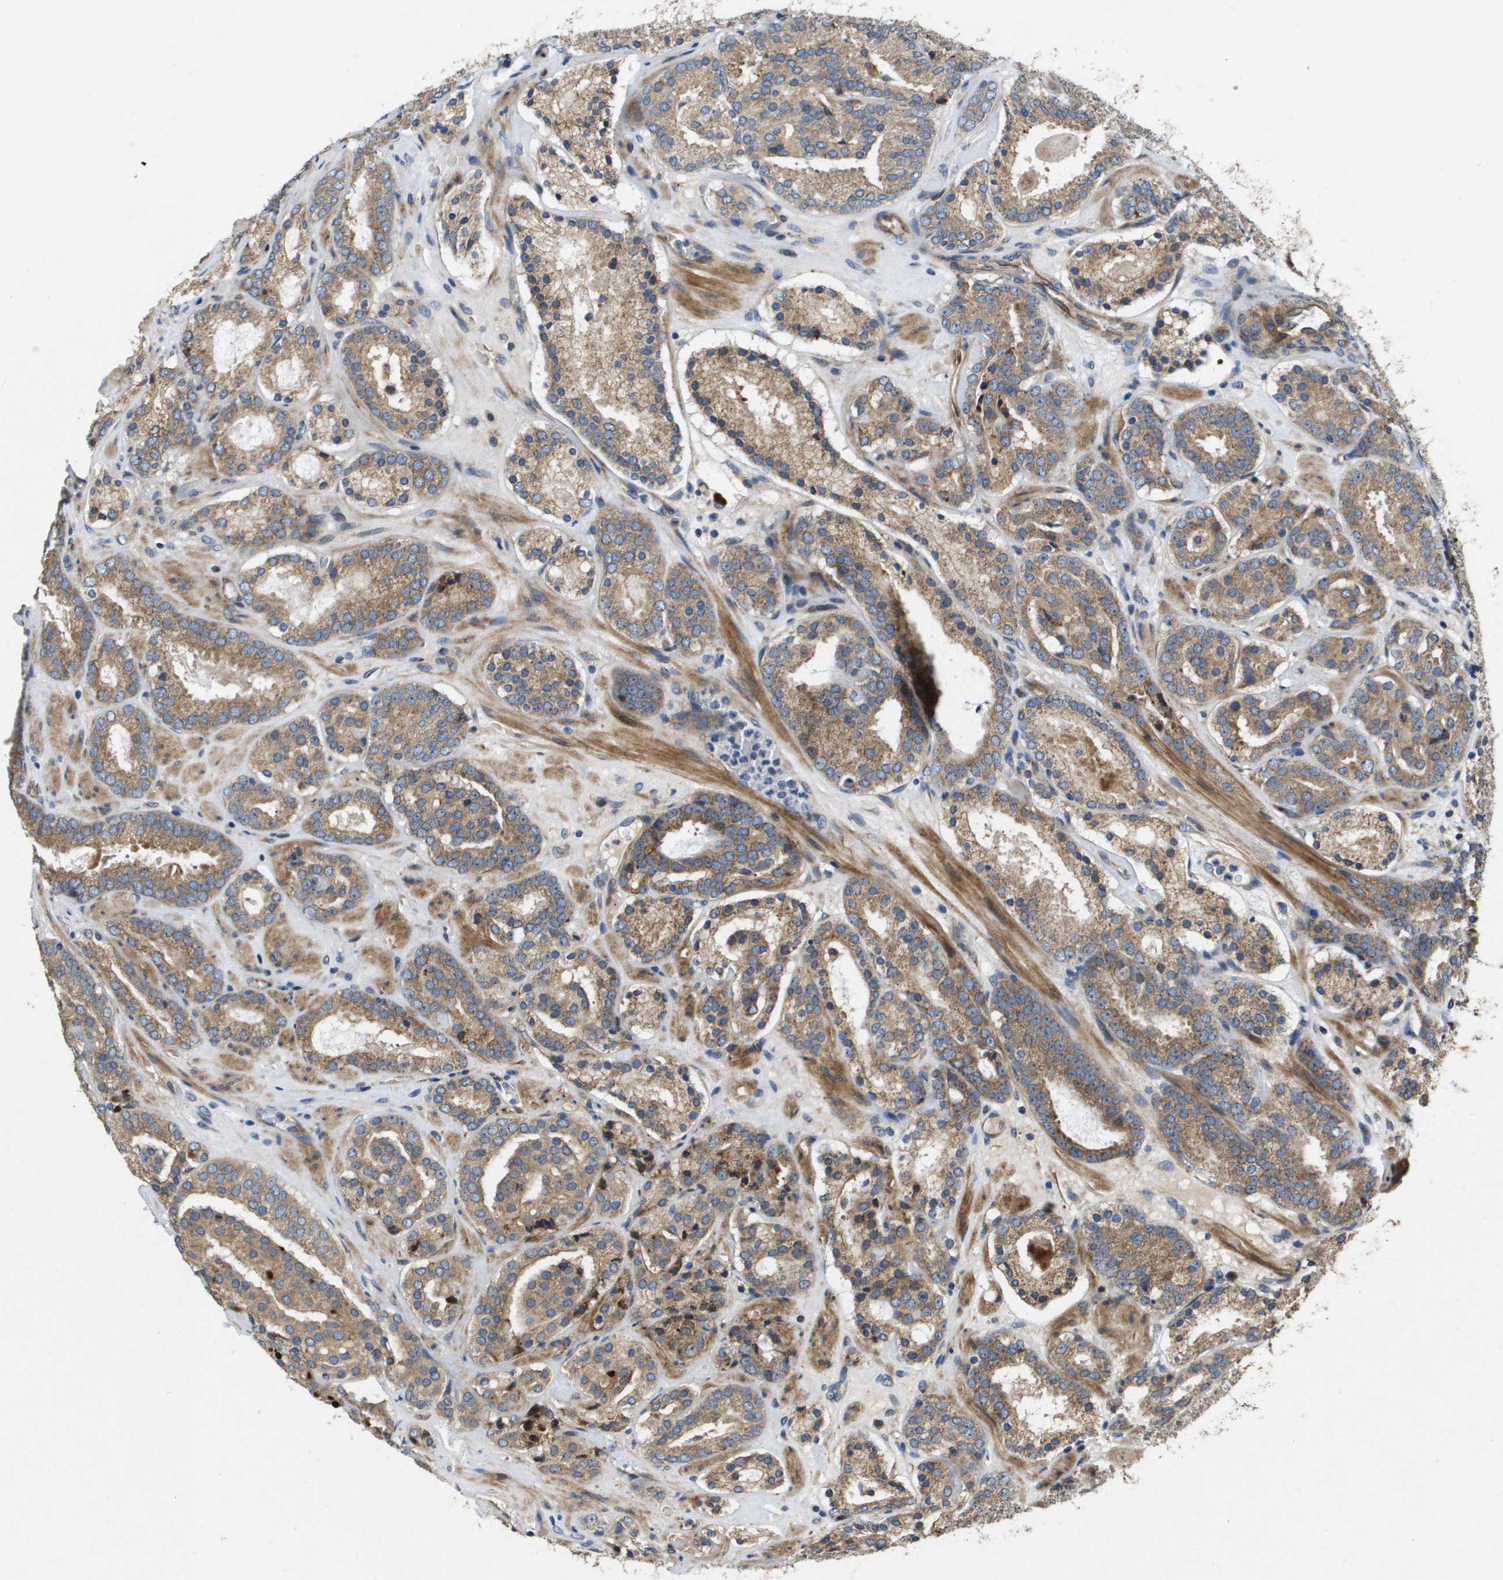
{"staining": {"intensity": "moderate", "quantity": ">75%", "location": "cytoplasmic/membranous"}, "tissue": "prostate cancer", "cell_type": "Tumor cells", "image_type": "cancer", "snomed": [{"axis": "morphology", "description": "Adenocarcinoma, Low grade"}, {"axis": "topography", "description": "Prostate"}], "caption": "Immunohistochemical staining of human prostate adenocarcinoma (low-grade) shows moderate cytoplasmic/membranous protein positivity in approximately >75% of tumor cells.", "gene": "ENTPD2", "patient": {"sex": "male", "age": 69}}